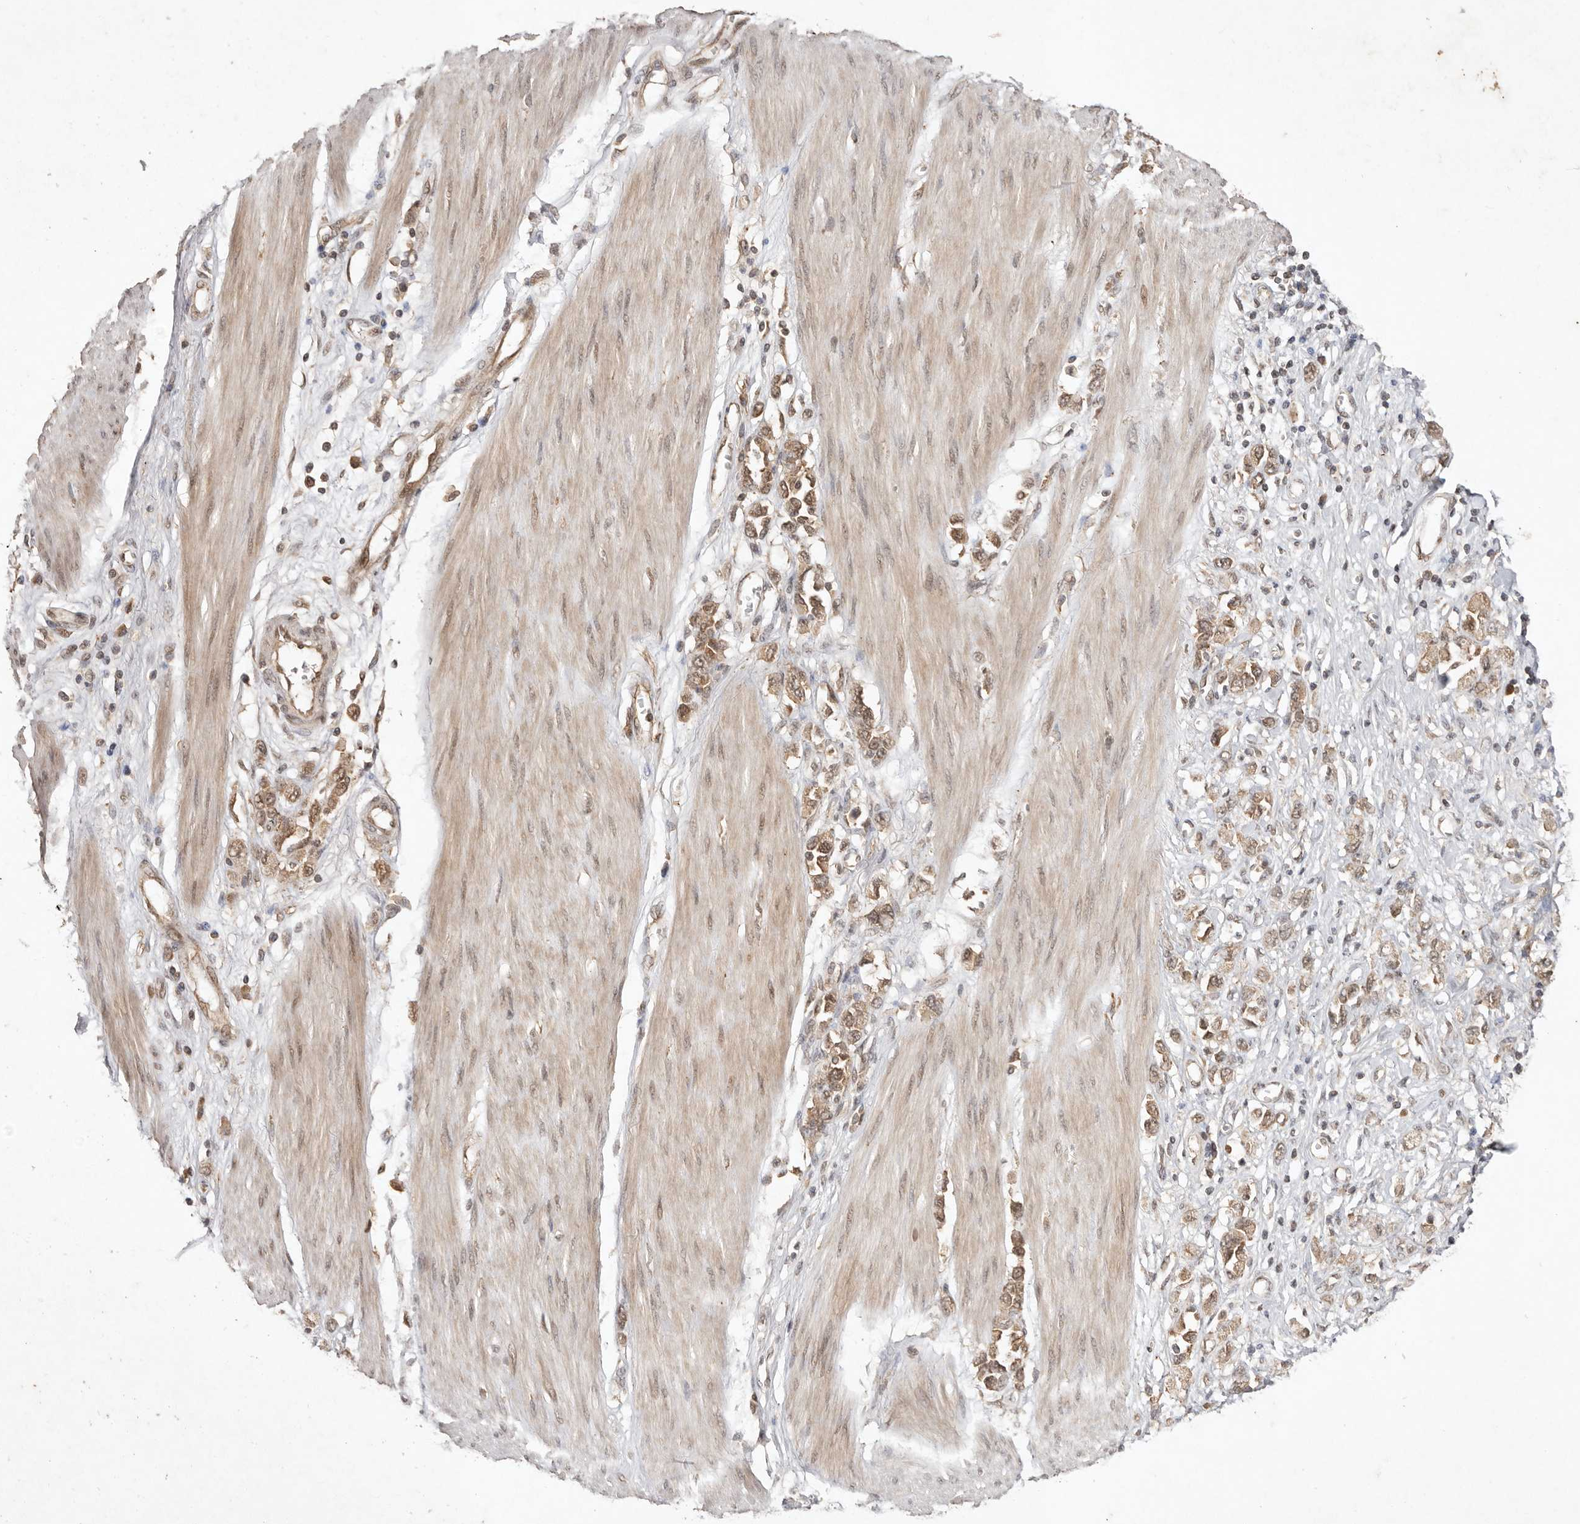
{"staining": {"intensity": "moderate", "quantity": ">75%", "location": "cytoplasmic/membranous,nuclear"}, "tissue": "stomach cancer", "cell_type": "Tumor cells", "image_type": "cancer", "snomed": [{"axis": "morphology", "description": "Adenocarcinoma, NOS"}, {"axis": "topography", "description": "Stomach"}], "caption": "A micrograph of adenocarcinoma (stomach) stained for a protein displays moderate cytoplasmic/membranous and nuclear brown staining in tumor cells.", "gene": "TARS2", "patient": {"sex": "female", "age": 76}}